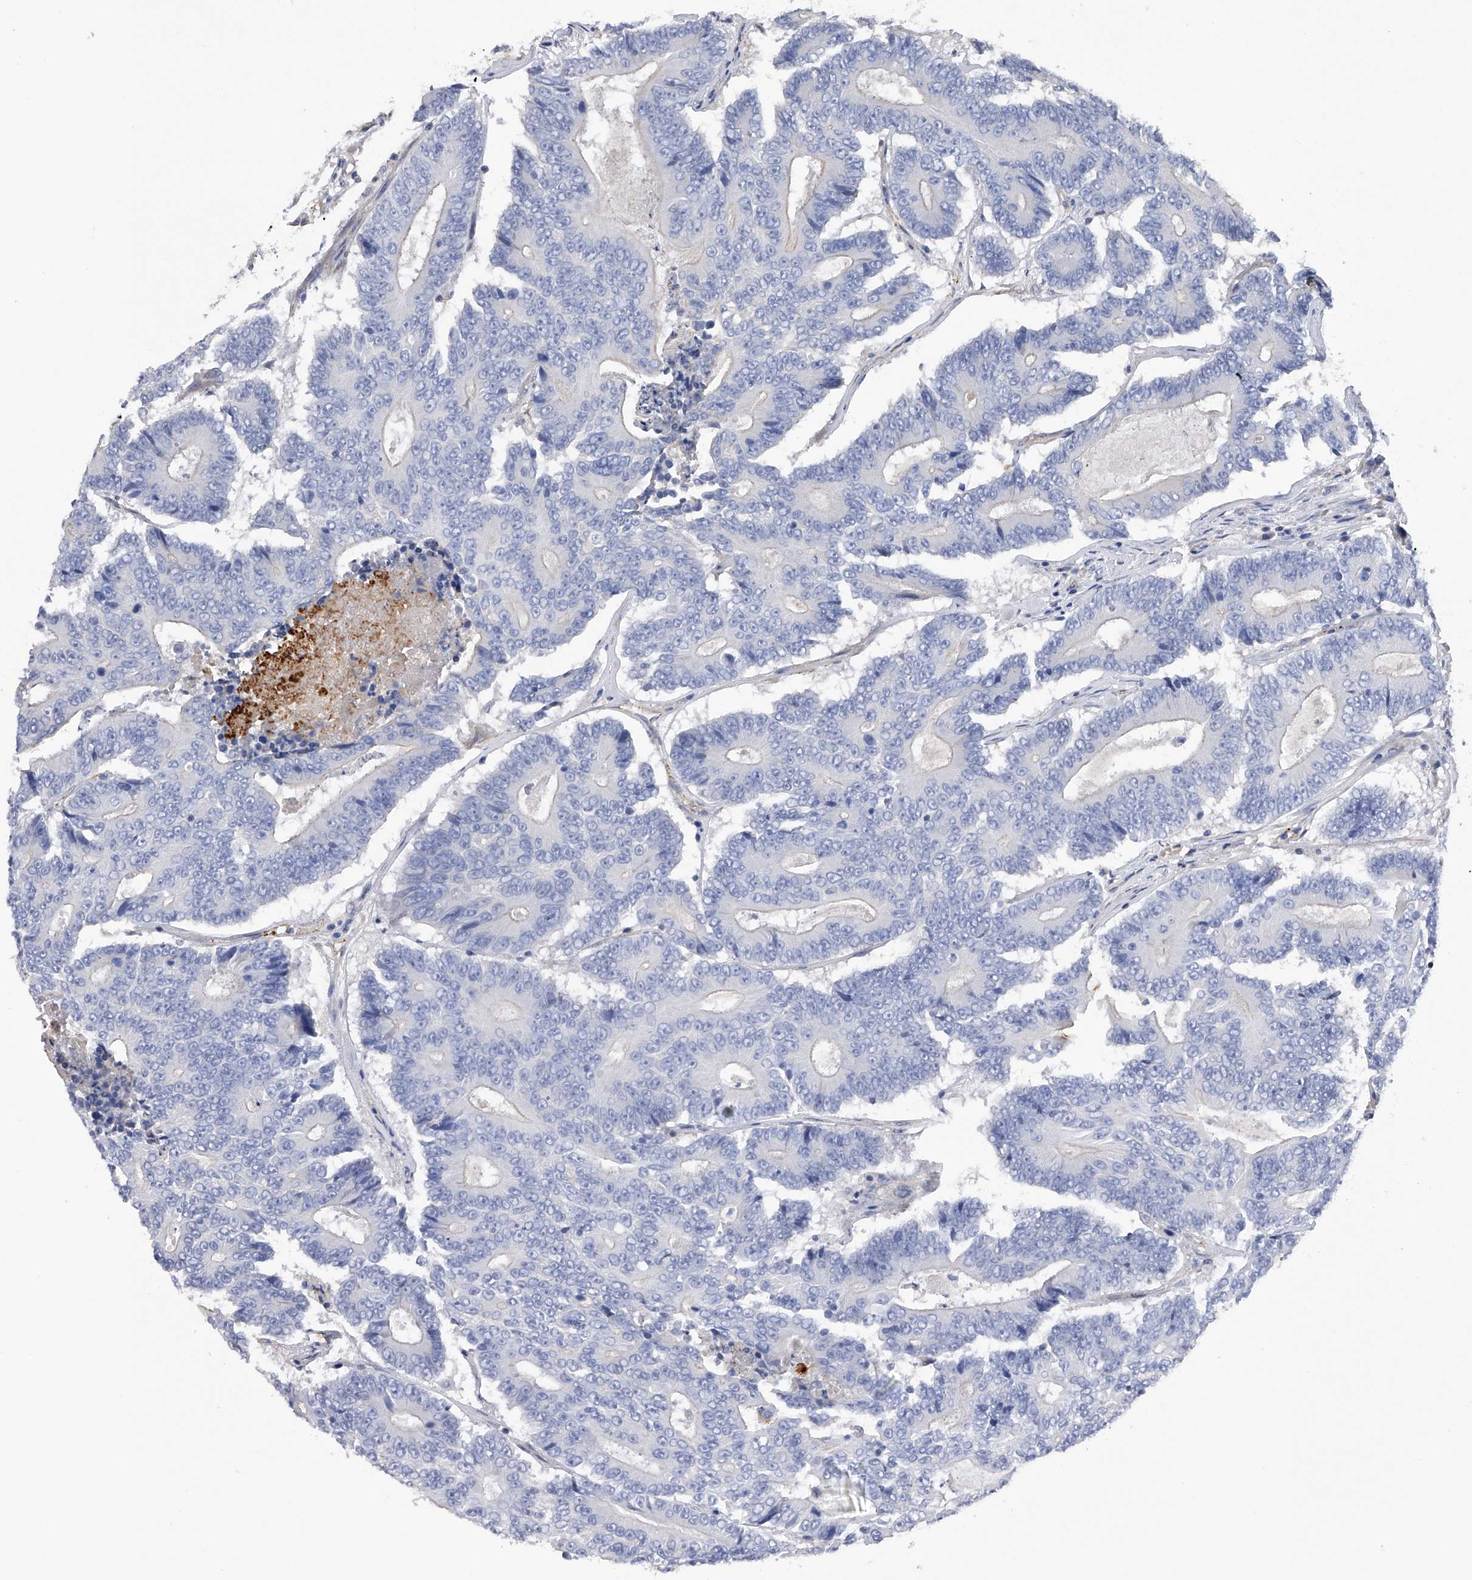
{"staining": {"intensity": "negative", "quantity": "none", "location": "none"}, "tissue": "colorectal cancer", "cell_type": "Tumor cells", "image_type": "cancer", "snomed": [{"axis": "morphology", "description": "Adenocarcinoma, NOS"}, {"axis": "topography", "description": "Colon"}], "caption": "This is an immunohistochemistry (IHC) micrograph of human colorectal cancer. There is no expression in tumor cells.", "gene": "RWDD2A", "patient": {"sex": "male", "age": 83}}